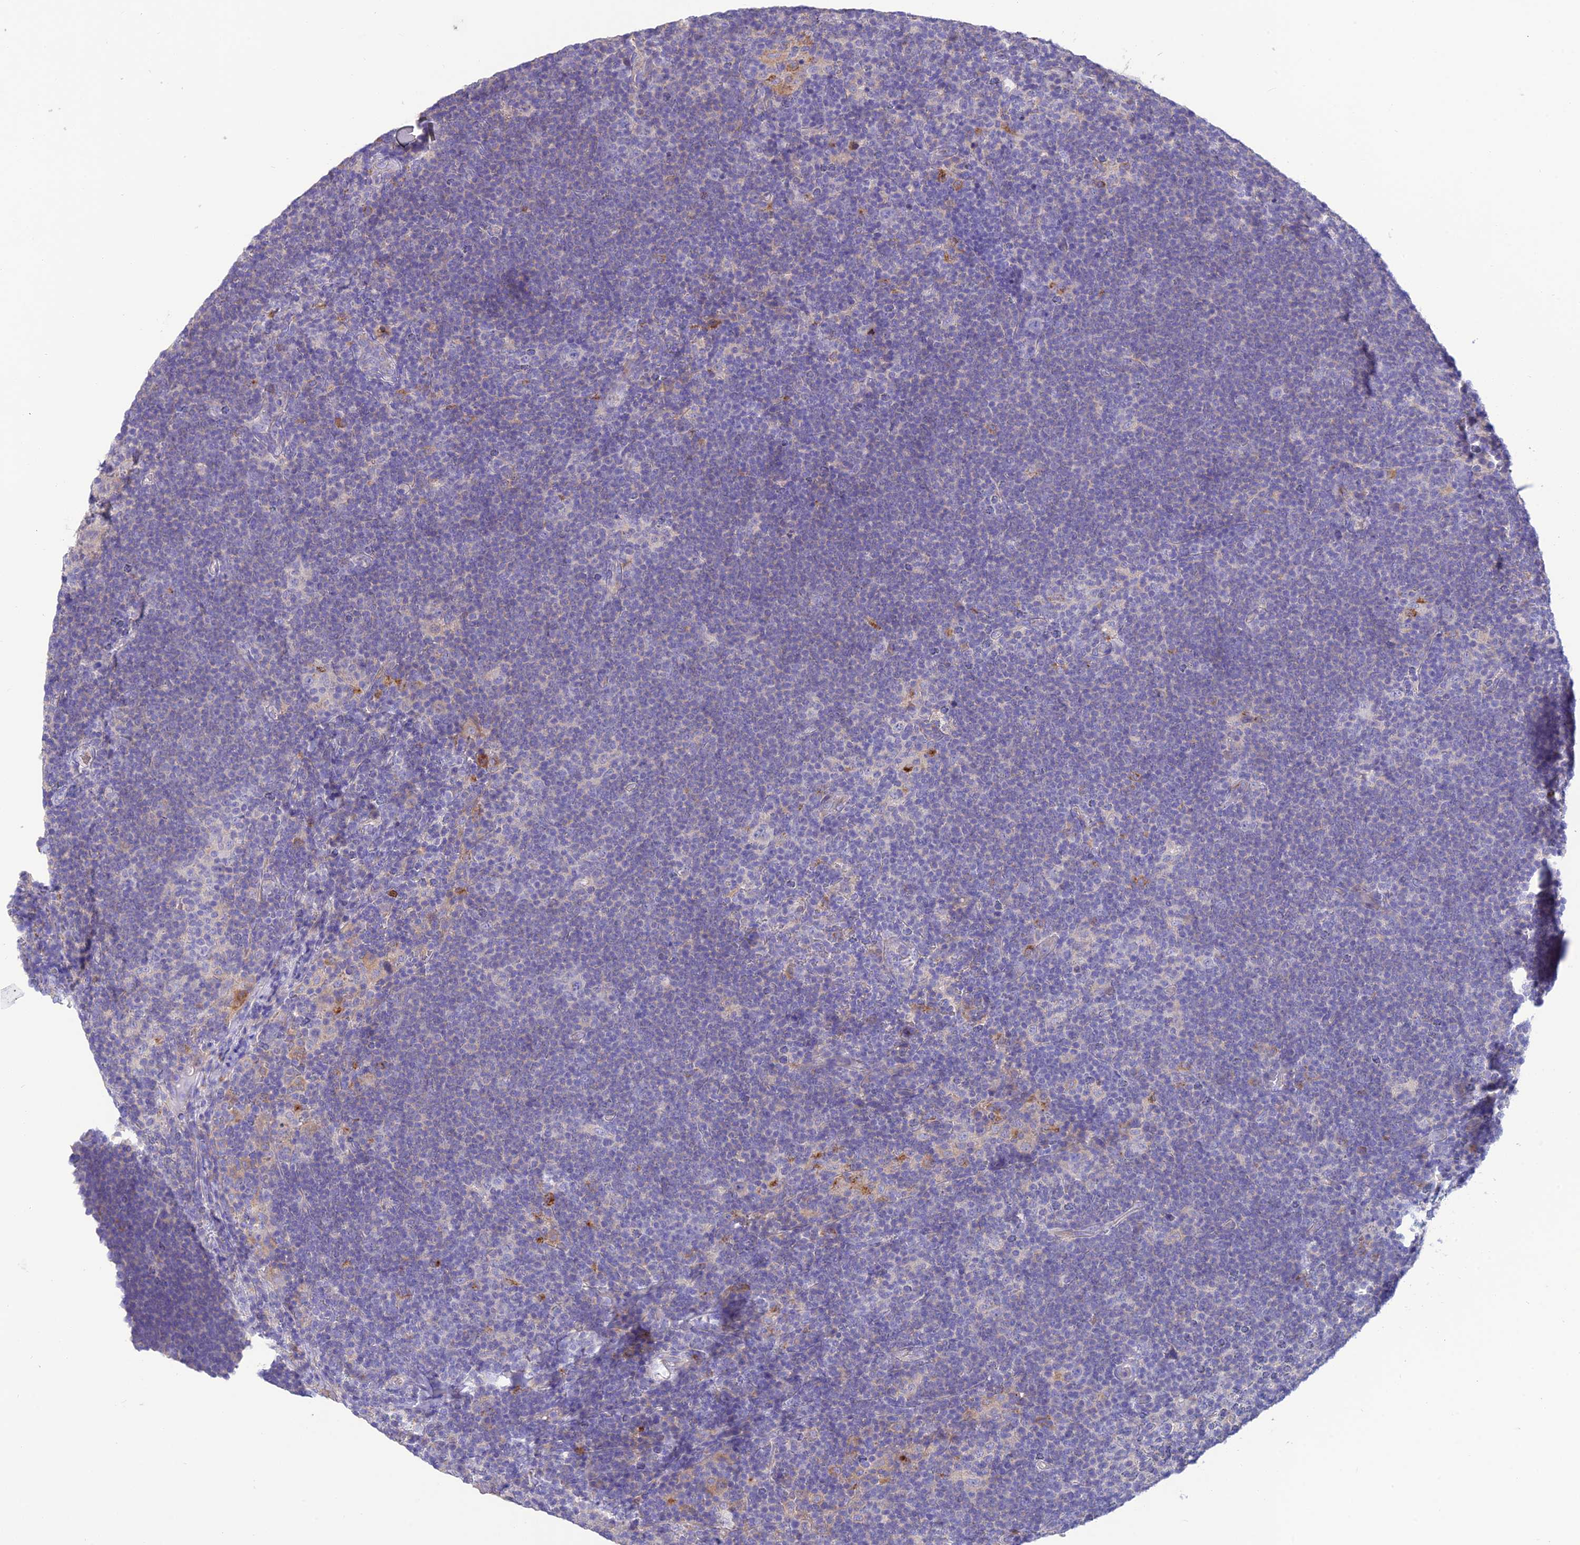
{"staining": {"intensity": "negative", "quantity": "none", "location": "none"}, "tissue": "lymphoma", "cell_type": "Tumor cells", "image_type": "cancer", "snomed": [{"axis": "morphology", "description": "Hodgkin's disease, NOS"}, {"axis": "topography", "description": "Lymph node"}], "caption": "Tumor cells show no significant protein expression in lymphoma.", "gene": "SFT2D2", "patient": {"sex": "female", "age": 57}}